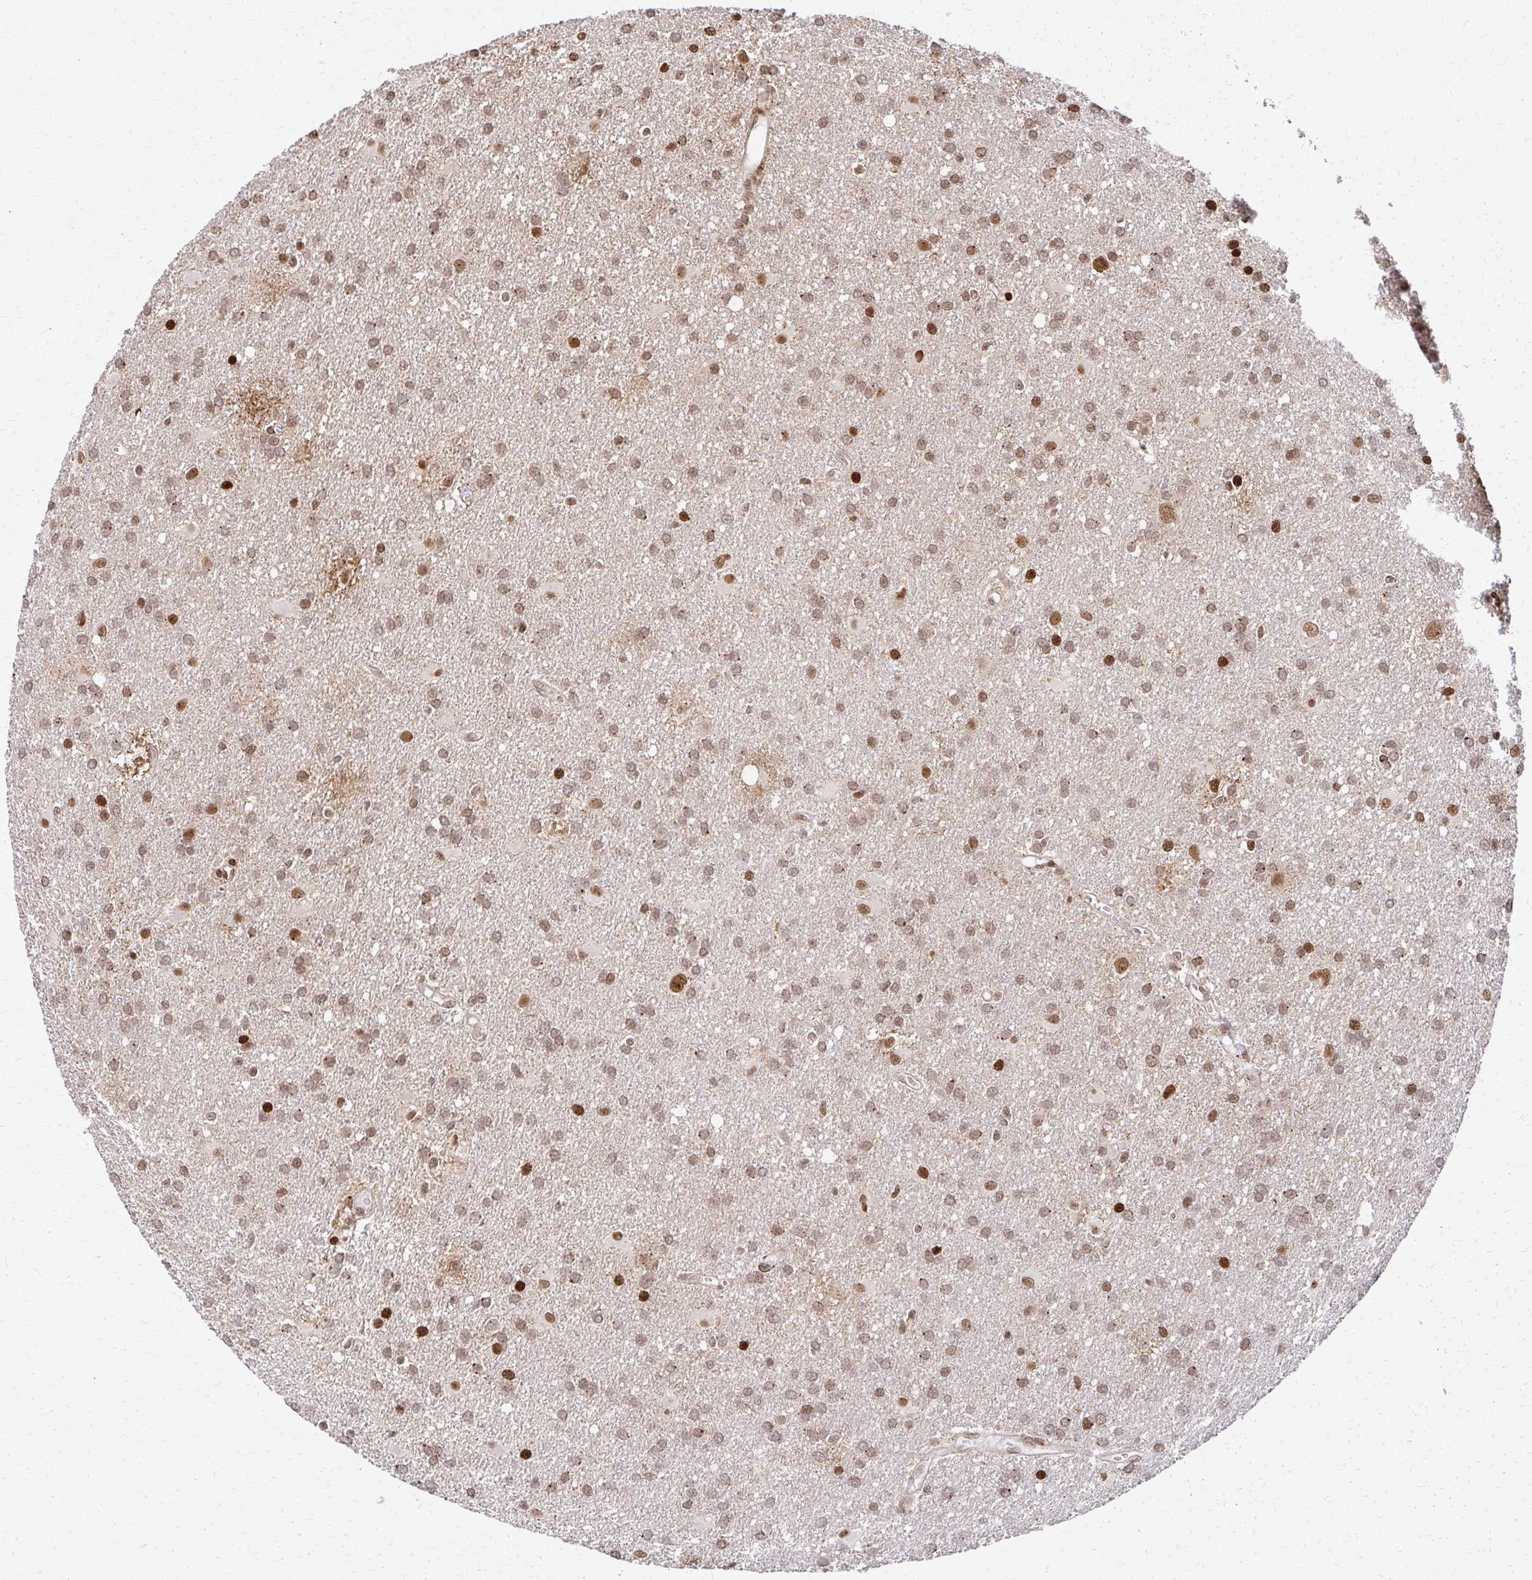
{"staining": {"intensity": "moderate", "quantity": "25%-75%", "location": "nuclear"}, "tissue": "glioma", "cell_type": "Tumor cells", "image_type": "cancer", "snomed": [{"axis": "morphology", "description": "Glioma, malignant, Low grade"}, {"axis": "topography", "description": "Brain"}], "caption": "Immunohistochemistry (IHC) histopathology image of neoplastic tissue: glioma stained using IHC exhibits medium levels of moderate protein expression localized specifically in the nuclear of tumor cells, appearing as a nuclear brown color.", "gene": "PSMD7", "patient": {"sex": "male", "age": 66}}